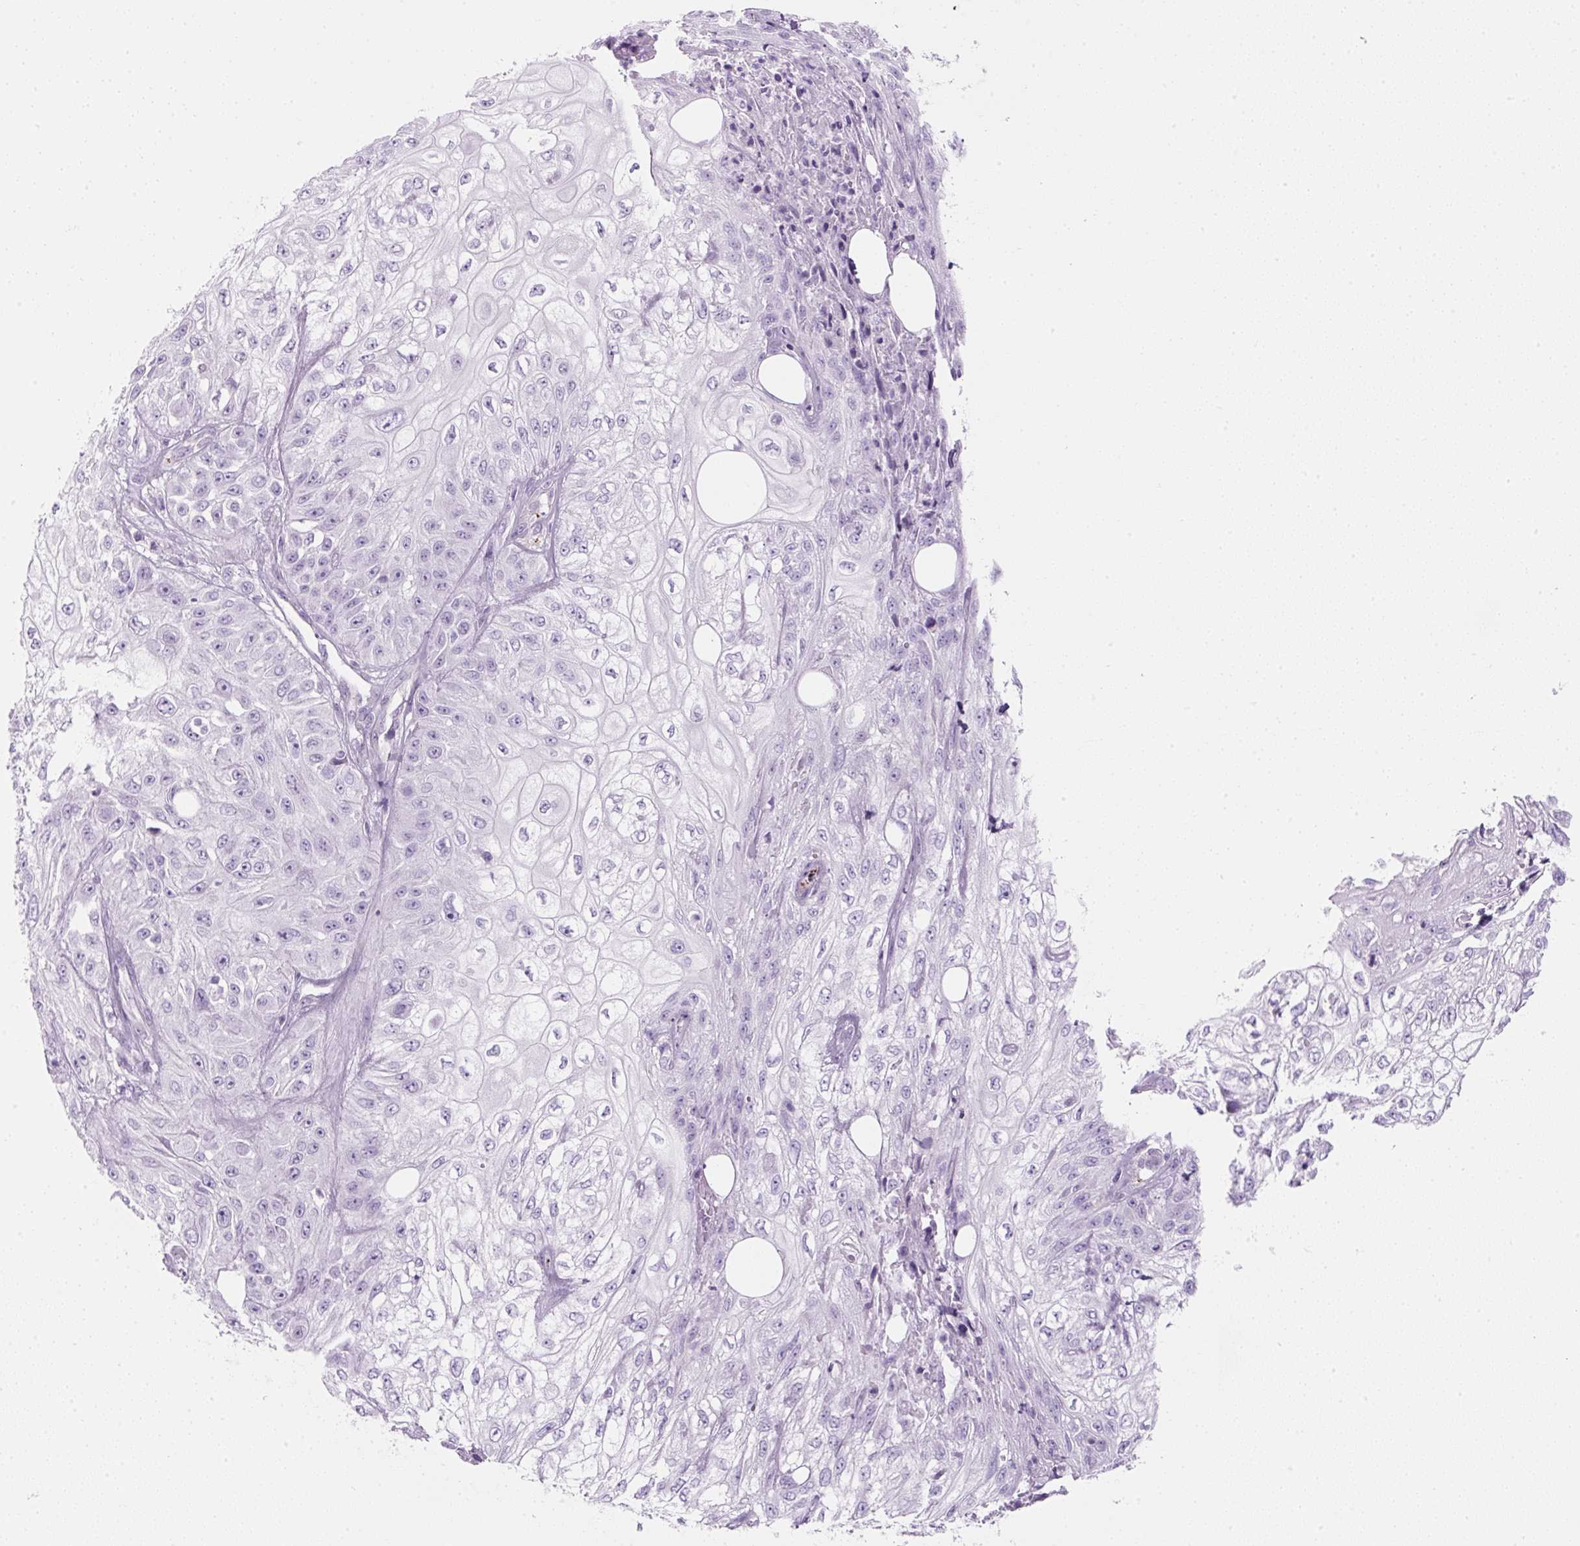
{"staining": {"intensity": "negative", "quantity": "none", "location": "none"}, "tissue": "skin cancer", "cell_type": "Tumor cells", "image_type": "cancer", "snomed": [{"axis": "morphology", "description": "Squamous cell carcinoma, NOS"}, {"axis": "morphology", "description": "Squamous cell carcinoma, metastatic, NOS"}, {"axis": "topography", "description": "Skin"}, {"axis": "topography", "description": "Lymph node"}], "caption": "An immunohistochemistry micrograph of skin cancer is shown. There is no staining in tumor cells of skin cancer.", "gene": "PF4V1", "patient": {"sex": "male", "age": 75}}